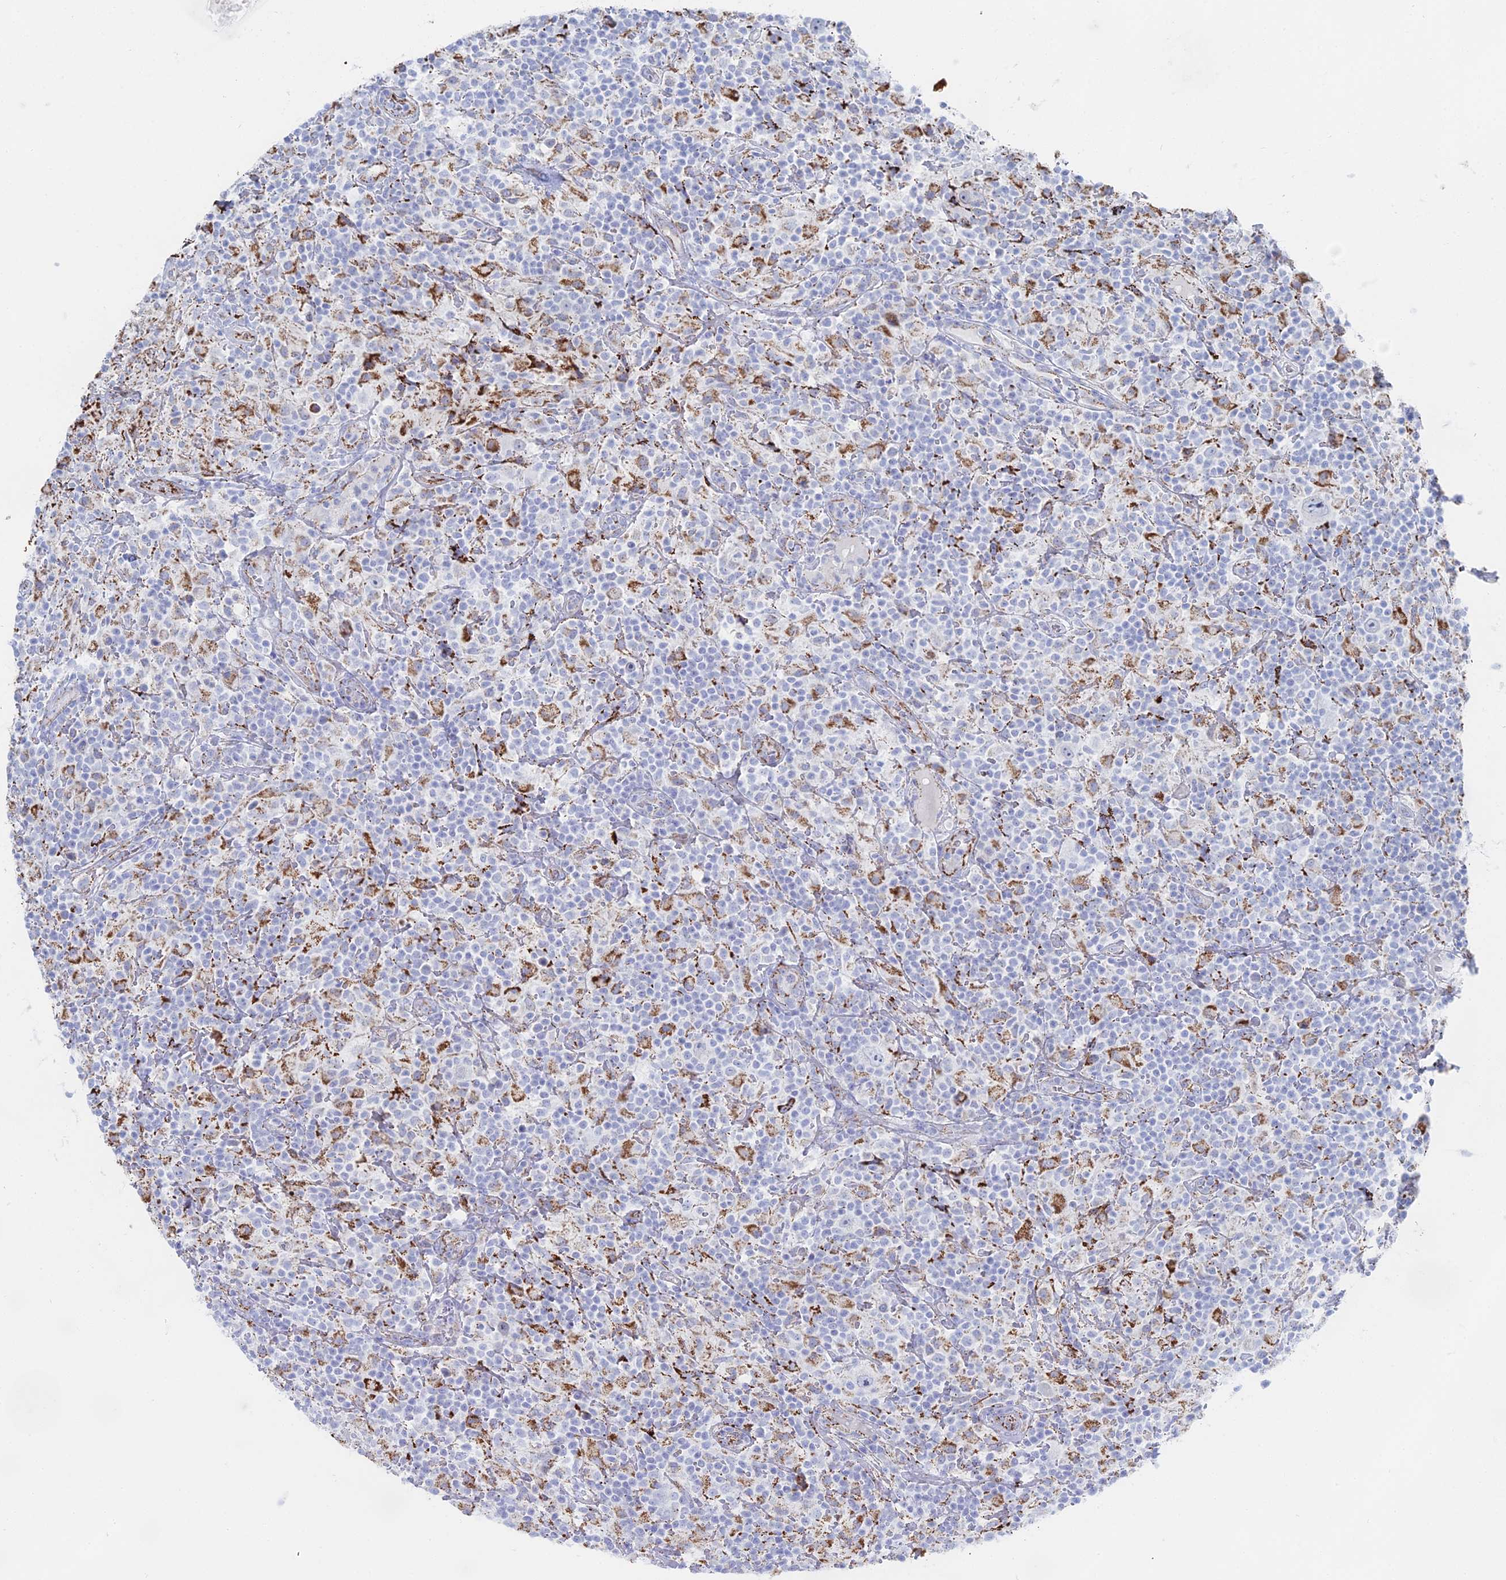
{"staining": {"intensity": "negative", "quantity": "none", "location": "none"}, "tissue": "lymphoma", "cell_type": "Tumor cells", "image_type": "cancer", "snomed": [{"axis": "morphology", "description": "Hodgkin's disease, NOS"}, {"axis": "topography", "description": "Lymph node"}], "caption": "Tumor cells are negative for protein expression in human lymphoma.", "gene": "DHX34", "patient": {"sex": "male", "age": 70}}